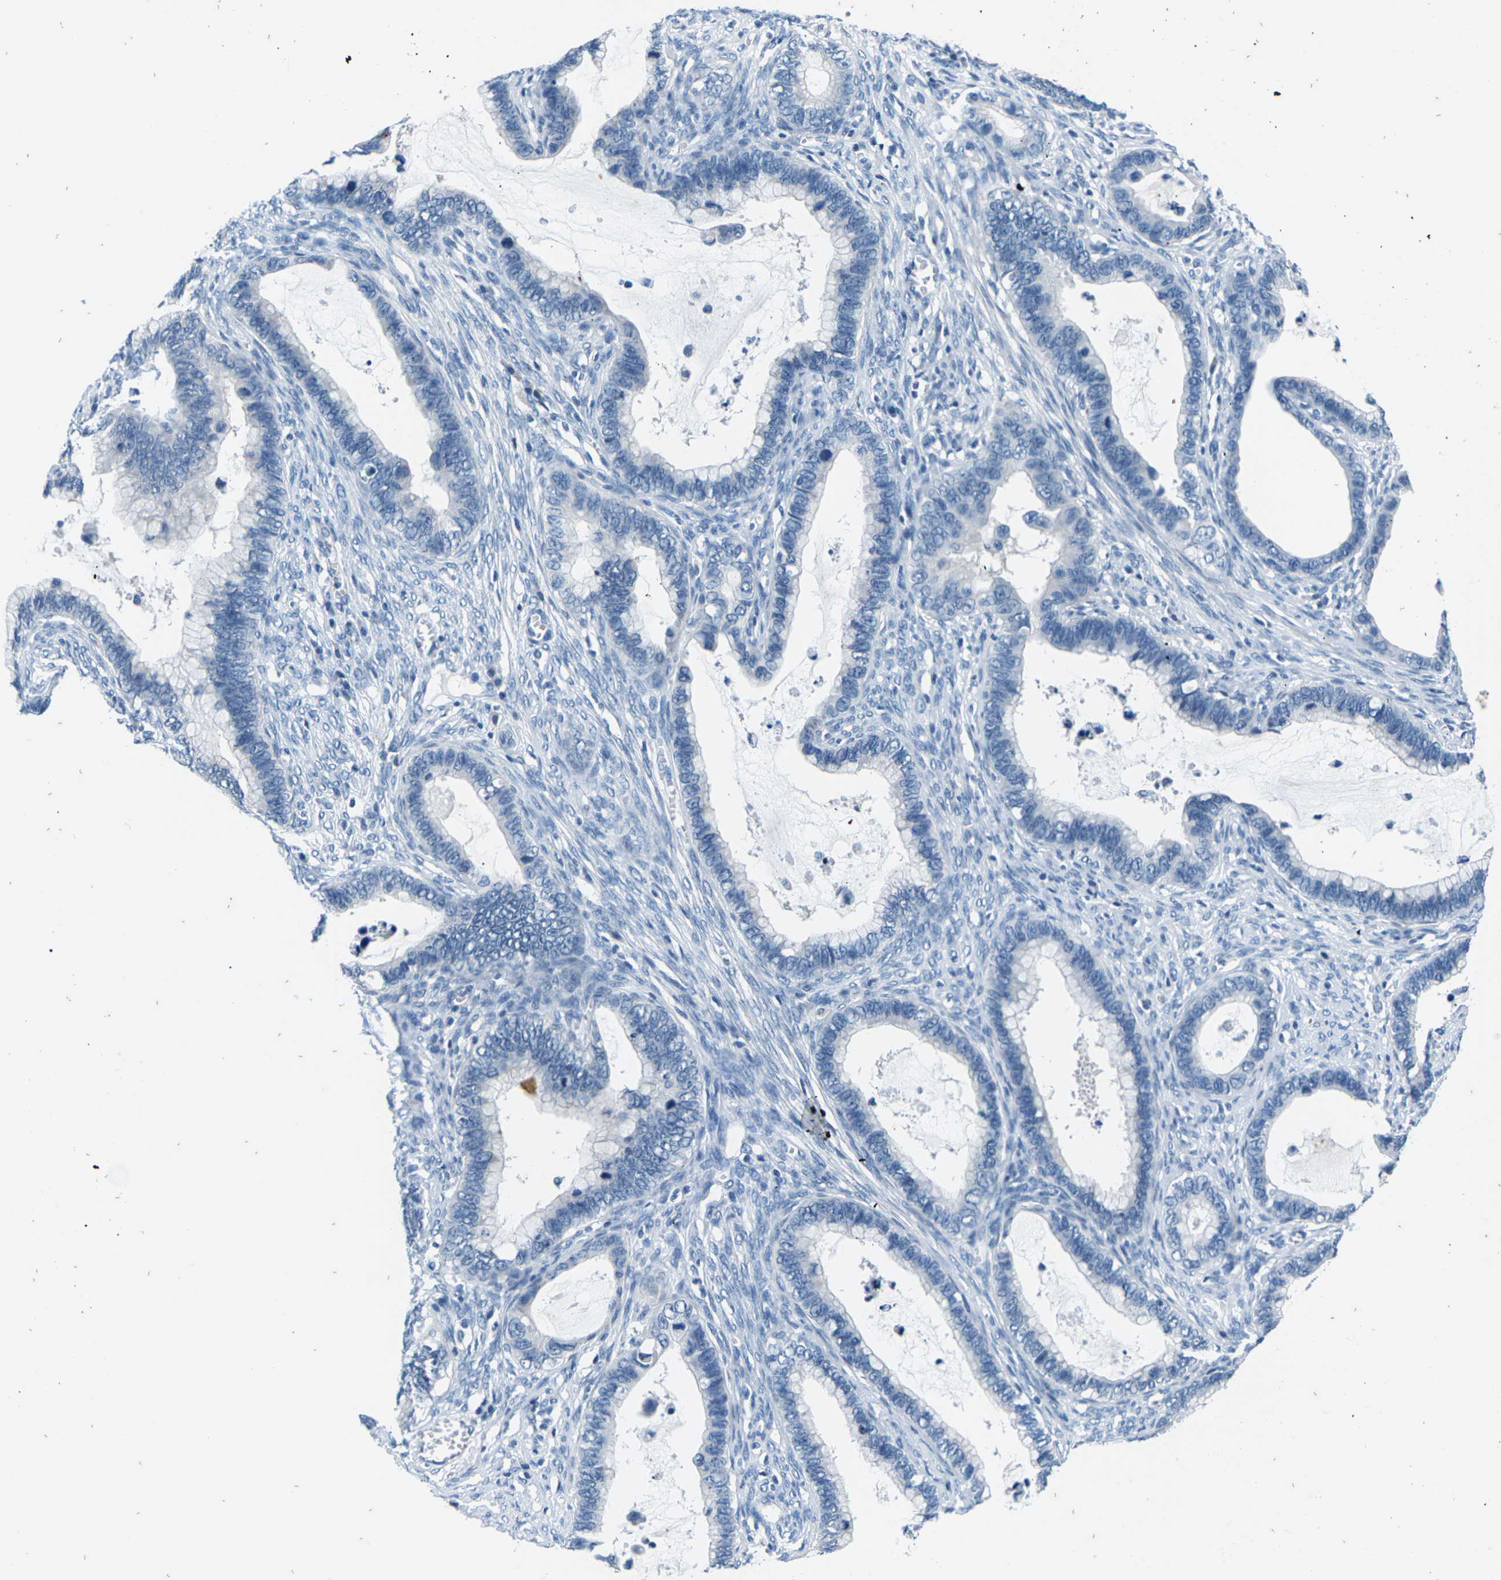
{"staining": {"intensity": "negative", "quantity": "none", "location": "none"}, "tissue": "cervical cancer", "cell_type": "Tumor cells", "image_type": "cancer", "snomed": [{"axis": "morphology", "description": "Adenocarcinoma, NOS"}, {"axis": "topography", "description": "Cervix"}], "caption": "This micrograph is of cervical cancer stained with IHC to label a protein in brown with the nuclei are counter-stained blue. There is no positivity in tumor cells.", "gene": "UMOD", "patient": {"sex": "female", "age": 44}}